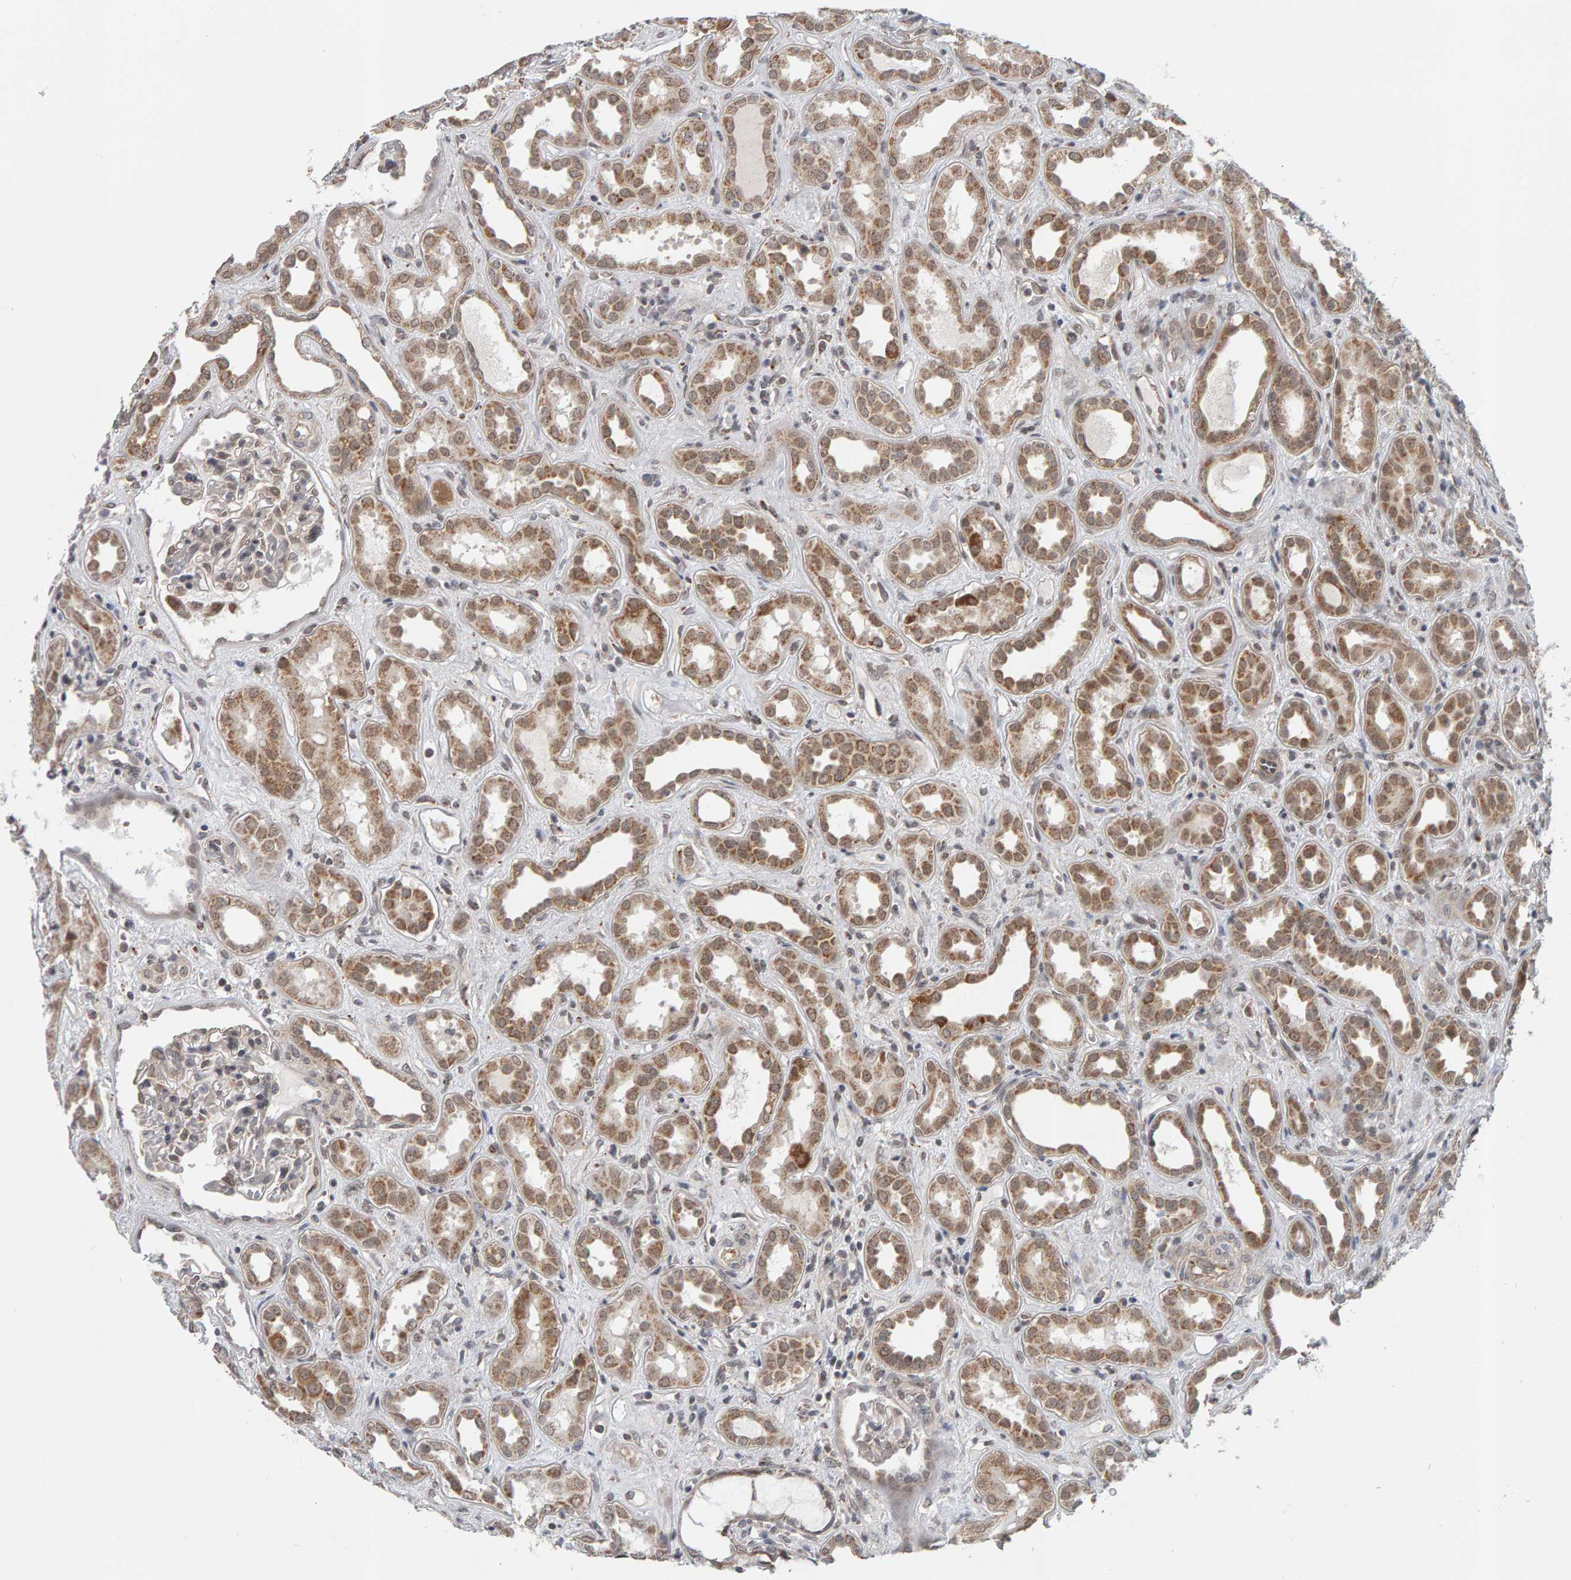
{"staining": {"intensity": "negative", "quantity": "none", "location": "none"}, "tissue": "kidney", "cell_type": "Cells in glomeruli", "image_type": "normal", "snomed": [{"axis": "morphology", "description": "Normal tissue, NOS"}, {"axis": "topography", "description": "Kidney"}], "caption": "Protein analysis of unremarkable kidney exhibits no significant positivity in cells in glomeruli.", "gene": "DAP3", "patient": {"sex": "male", "age": 59}}